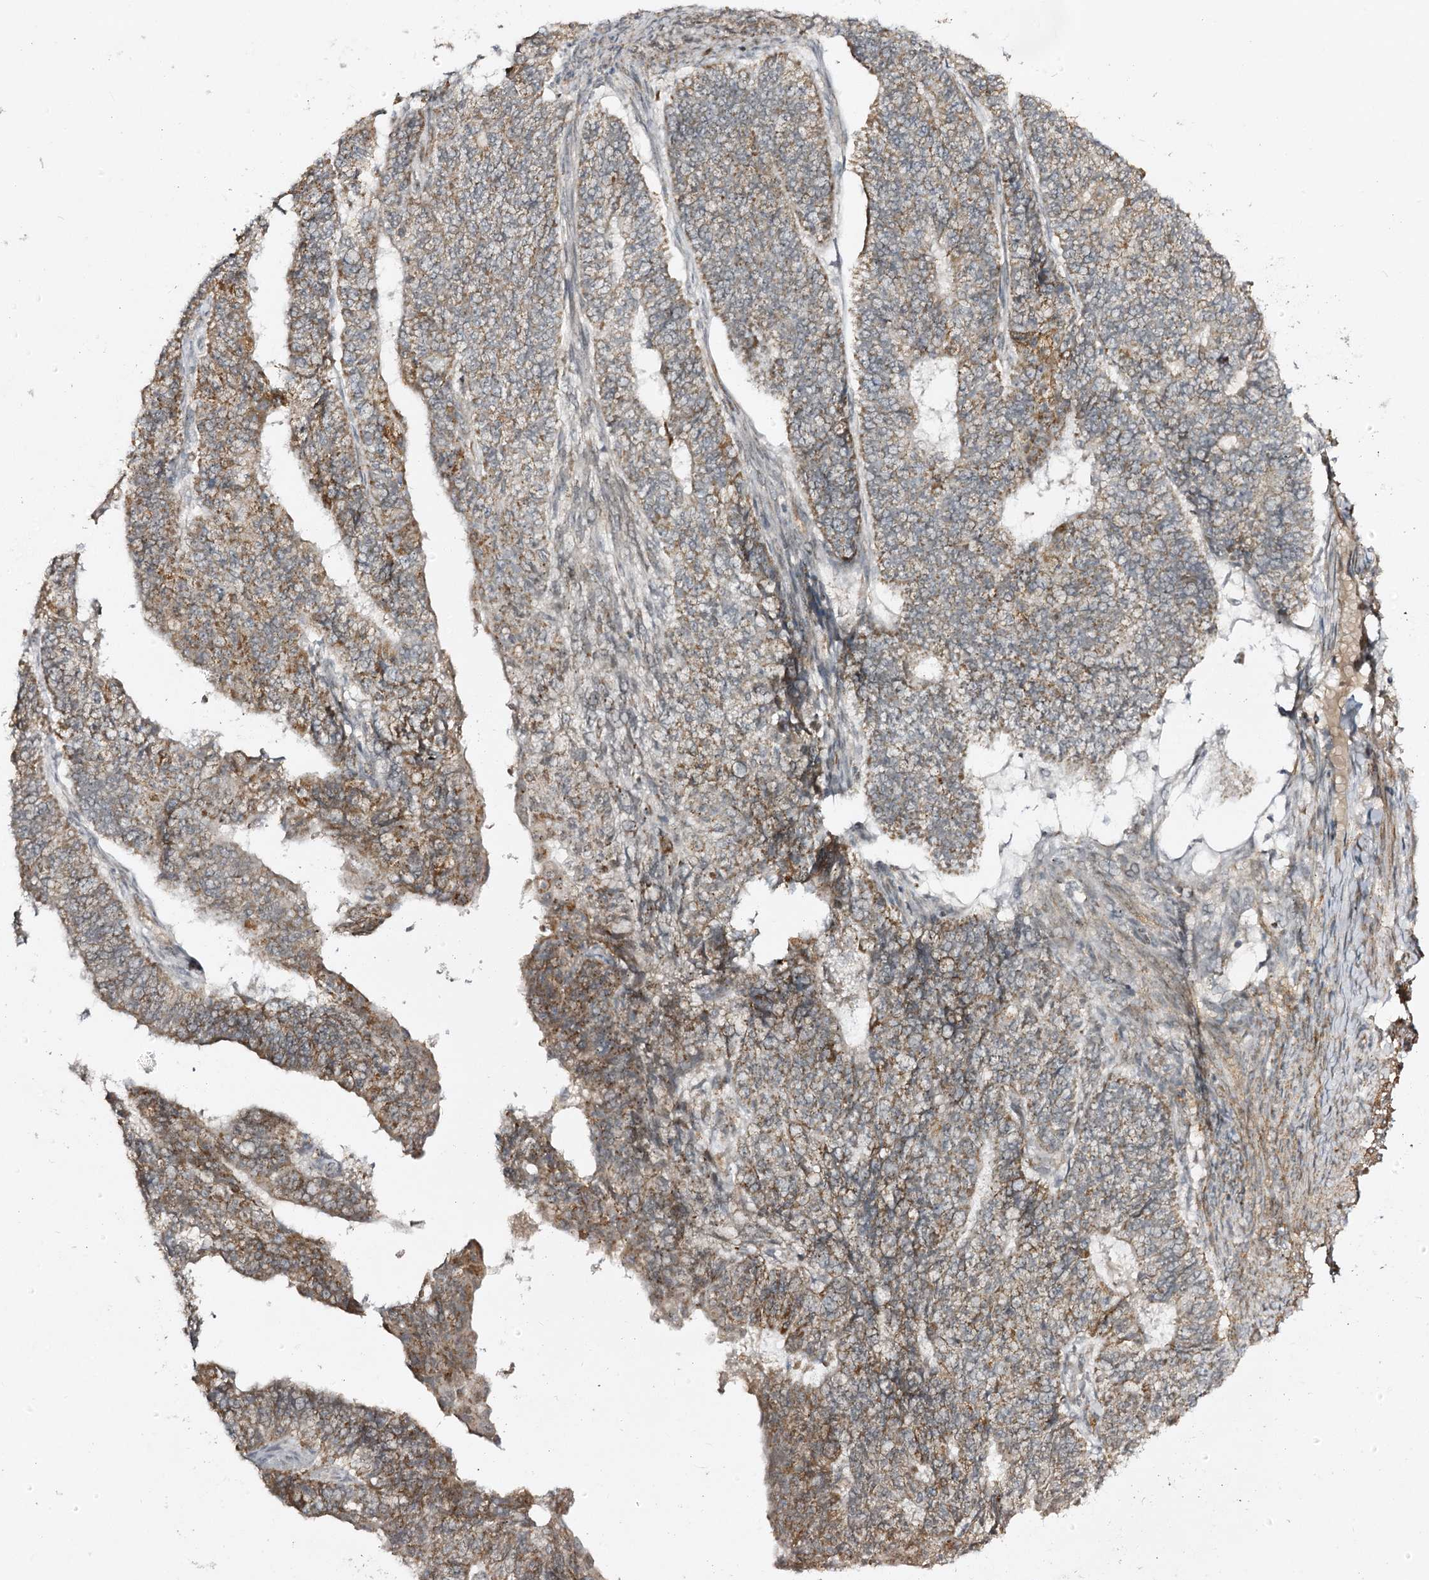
{"staining": {"intensity": "moderate", "quantity": "25%-75%", "location": "cytoplasmic/membranous"}, "tissue": "endometrial cancer", "cell_type": "Tumor cells", "image_type": "cancer", "snomed": [{"axis": "morphology", "description": "Adenocarcinoma, NOS"}, {"axis": "topography", "description": "Endometrium"}], "caption": "Brown immunohistochemical staining in human endometrial cancer (adenocarcinoma) displays moderate cytoplasmic/membranous positivity in approximately 25%-75% of tumor cells.", "gene": "CBR4", "patient": {"sex": "female", "age": 32}}